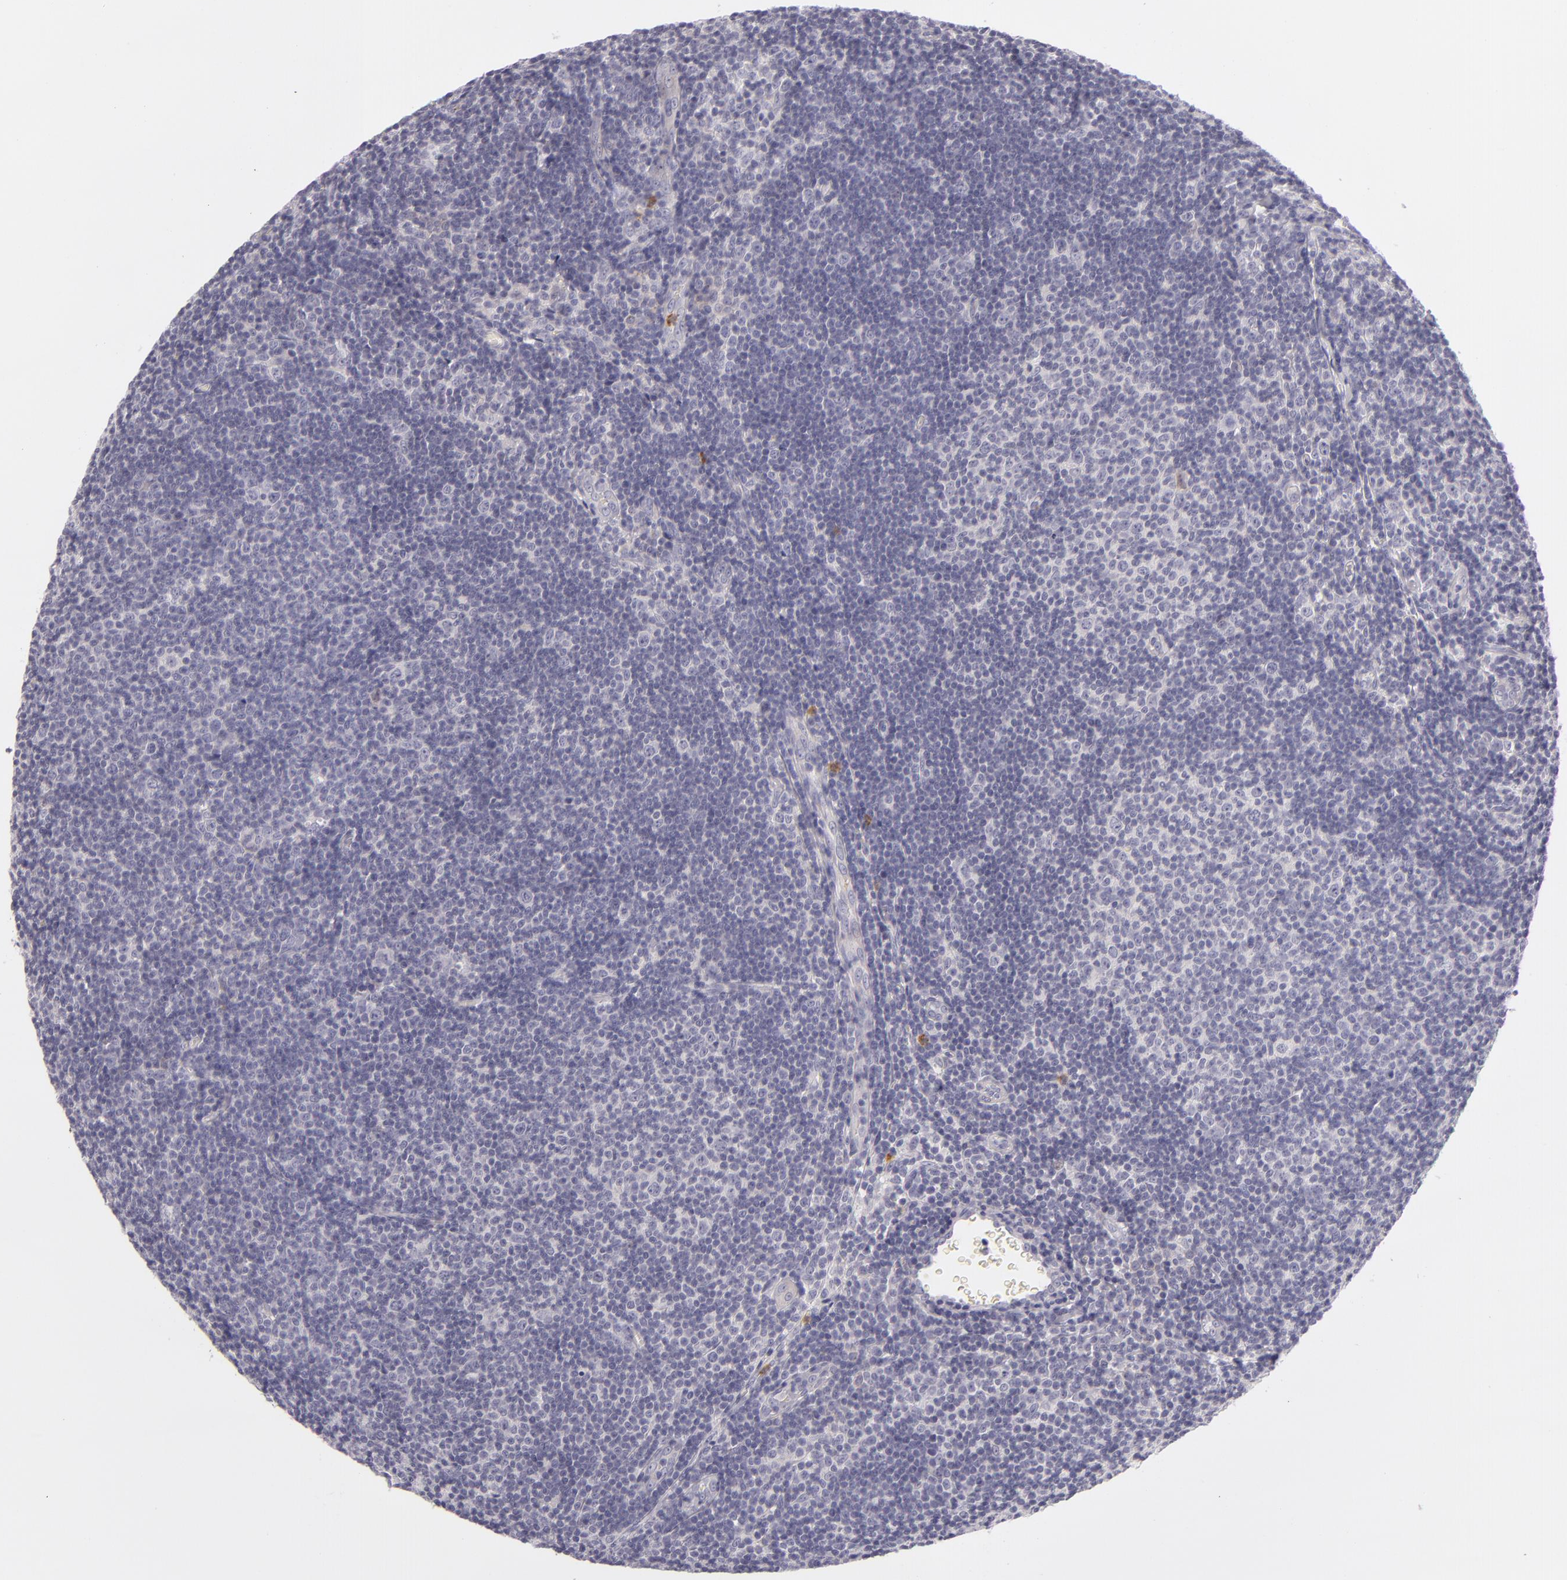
{"staining": {"intensity": "negative", "quantity": "none", "location": "none"}, "tissue": "lymphoma", "cell_type": "Tumor cells", "image_type": "cancer", "snomed": [{"axis": "morphology", "description": "Malignant lymphoma, non-Hodgkin's type, Low grade"}, {"axis": "topography", "description": "Lymph node"}], "caption": "This photomicrograph is of lymphoma stained with immunohistochemistry to label a protein in brown with the nuclei are counter-stained blue. There is no staining in tumor cells.", "gene": "FAM181A", "patient": {"sex": "male", "age": 49}}